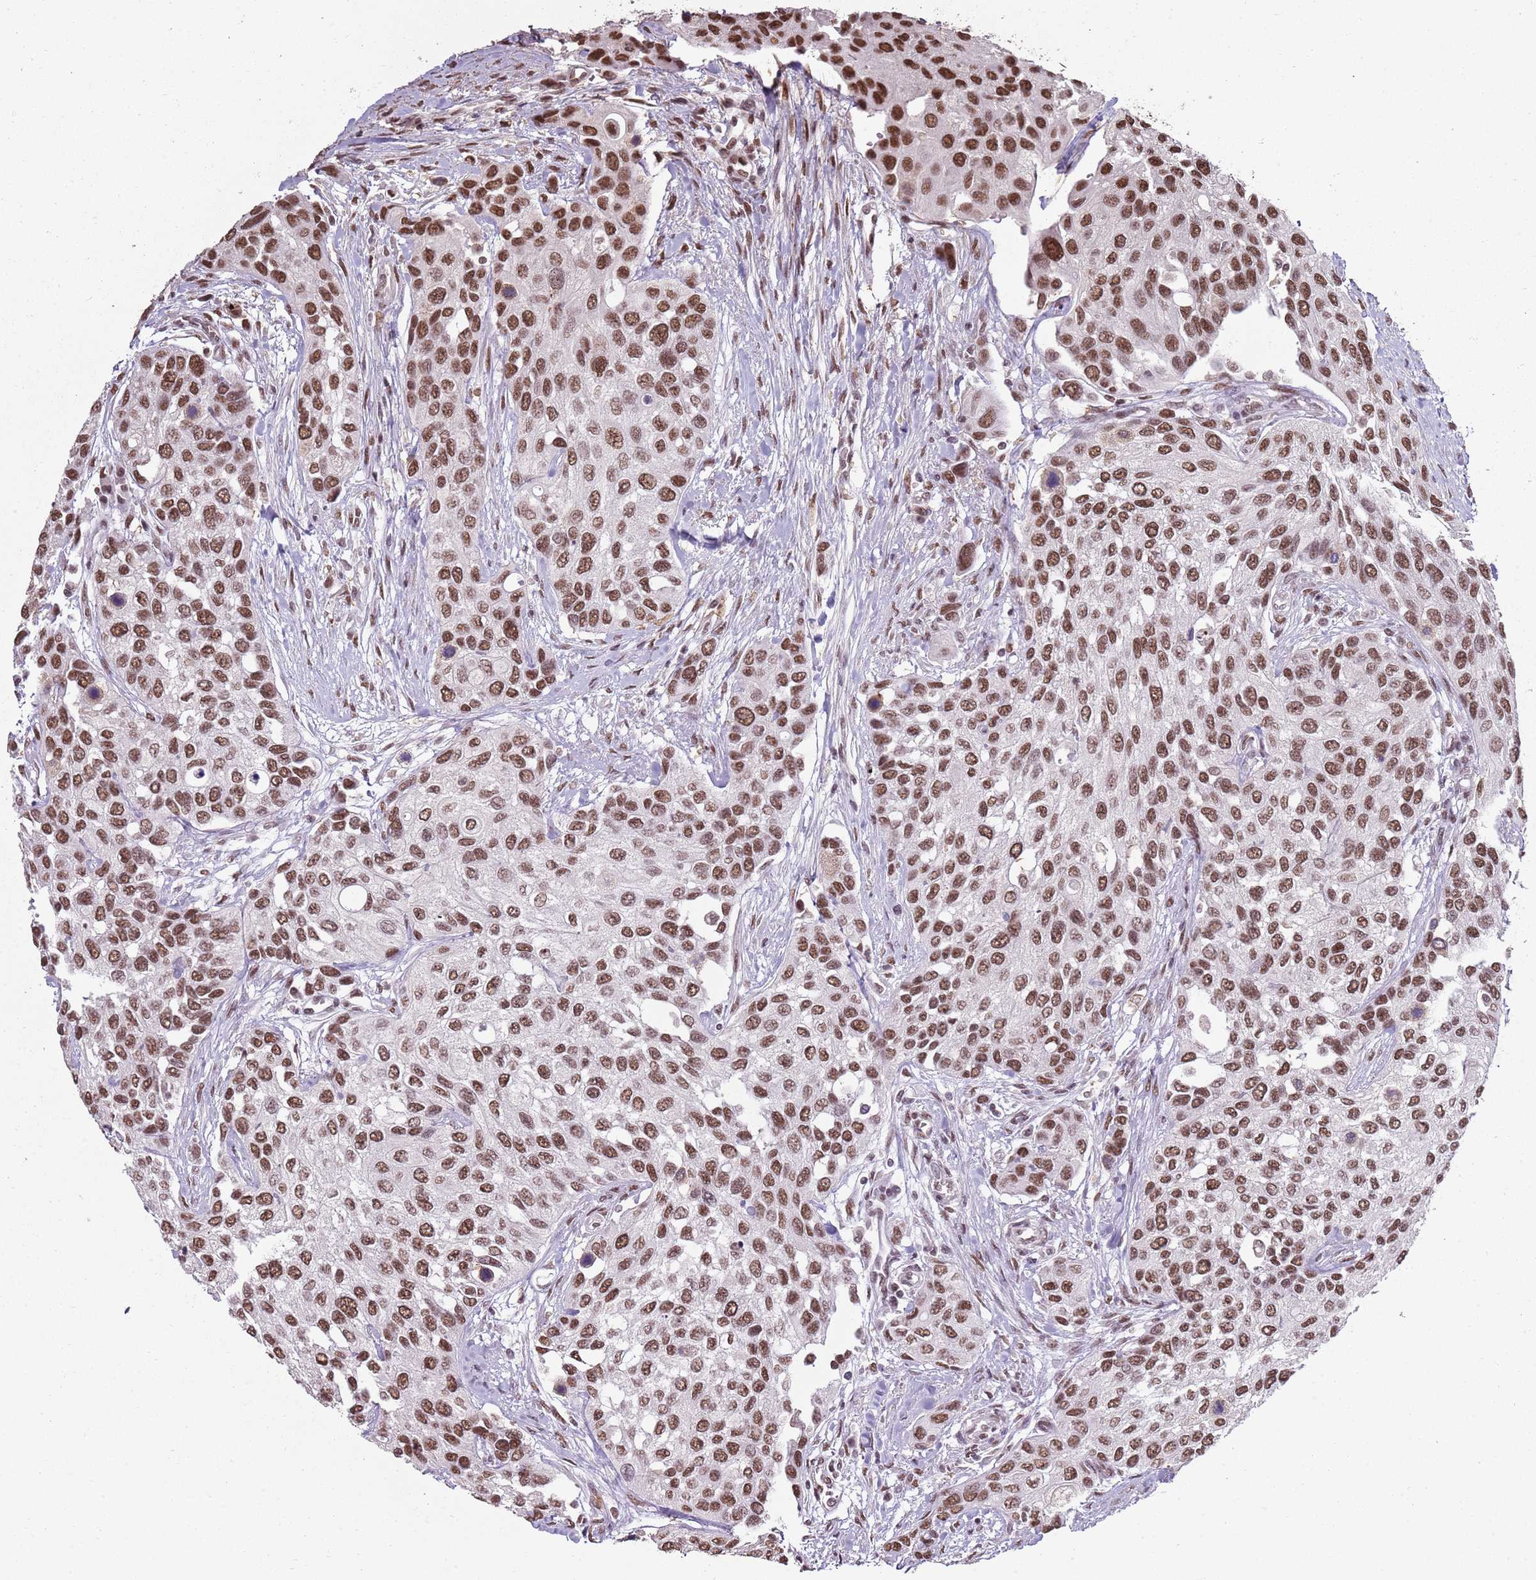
{"staining": {"intensity": "strong", "quantity": ">75%", "location": "nuclear"}, "tissue": "urothelial cancer", "cell_type": "Tumor cells", "image_type": "cancer", "snomed": [{"axis": "morphology", "description": "Normal tissue, NOS"}, {"axis": "morphology", "description": "Urothelial carcinoma, High grade"}, {"axis": "topography", "description": "Vascular tissue"}, {"axis": "topography", "description": "Urinary bladder"}], "caption": "A high-resolution micrograph shows immunohistochemistry (IHC) staining of high-grade urothelial carcinoma, which demonstrates strong nuclear positivity in about >75% of tumor cells.", "gene": "ARL14EP", "patient": {"sex": "female", "age": 56}}